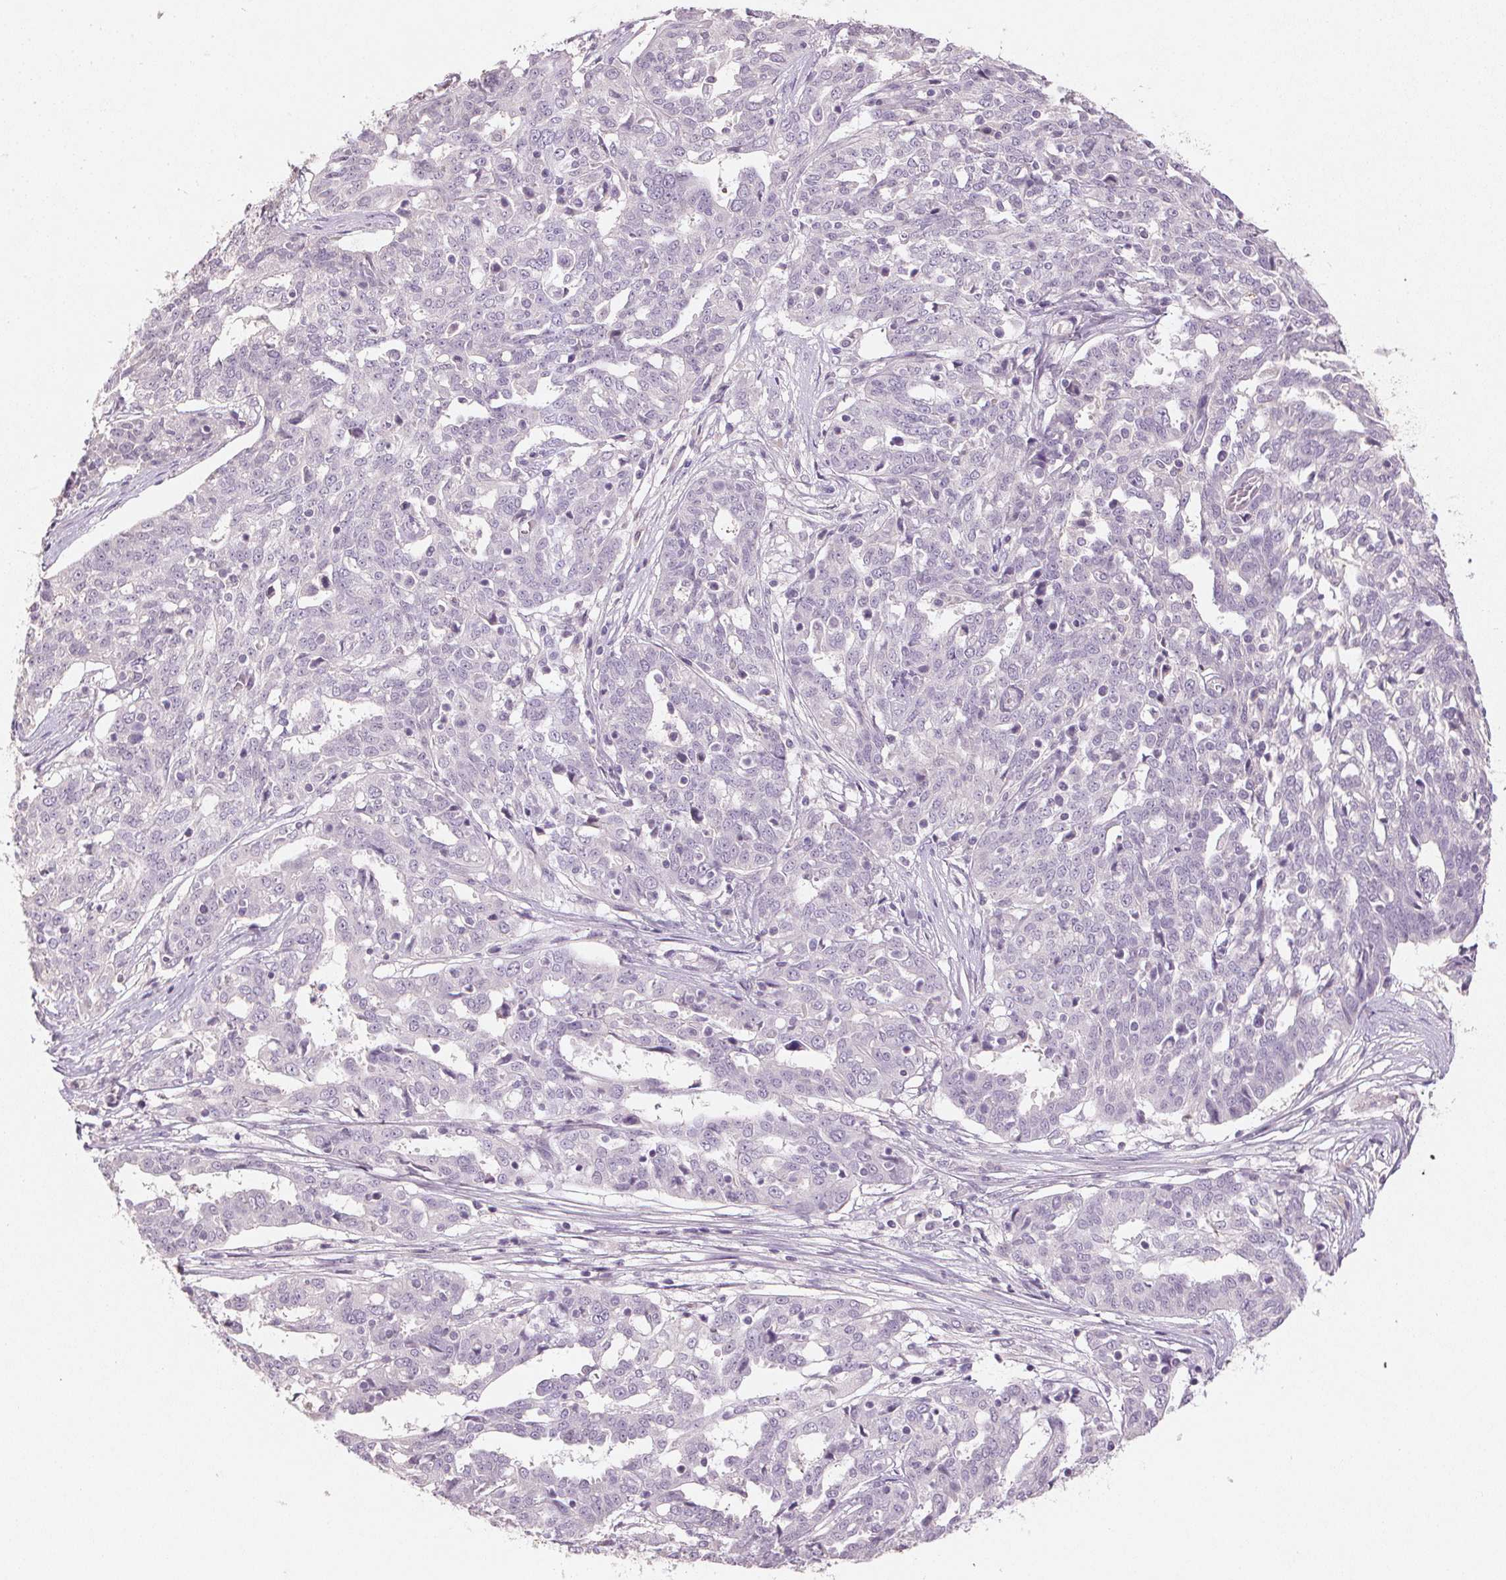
{"staining": {"intensity": "negative", "quantity": "none", "location": "none"}, "tissue": "ovarian cancer", "cell_type": "Tumor cells", "image_type": "cancer", "snomed": [{"axis": "morphology", "description": "Cystadenocarcinoma, serous, NOS"}, {"axis": "topography", "description": "Ovary"}], "caption": "High magnification brightfield microscopy of ovarian cancer (serous cystadenocarcinoma) stained with DAB (brown) and counterstained with hematoxylin (blue): tumor cells show no significant staining. (Immunohistochemistry, brightfield microscopy, high magnification).", "gene": "CXCL5", "patient": {"sex": "female", "age": 67}}